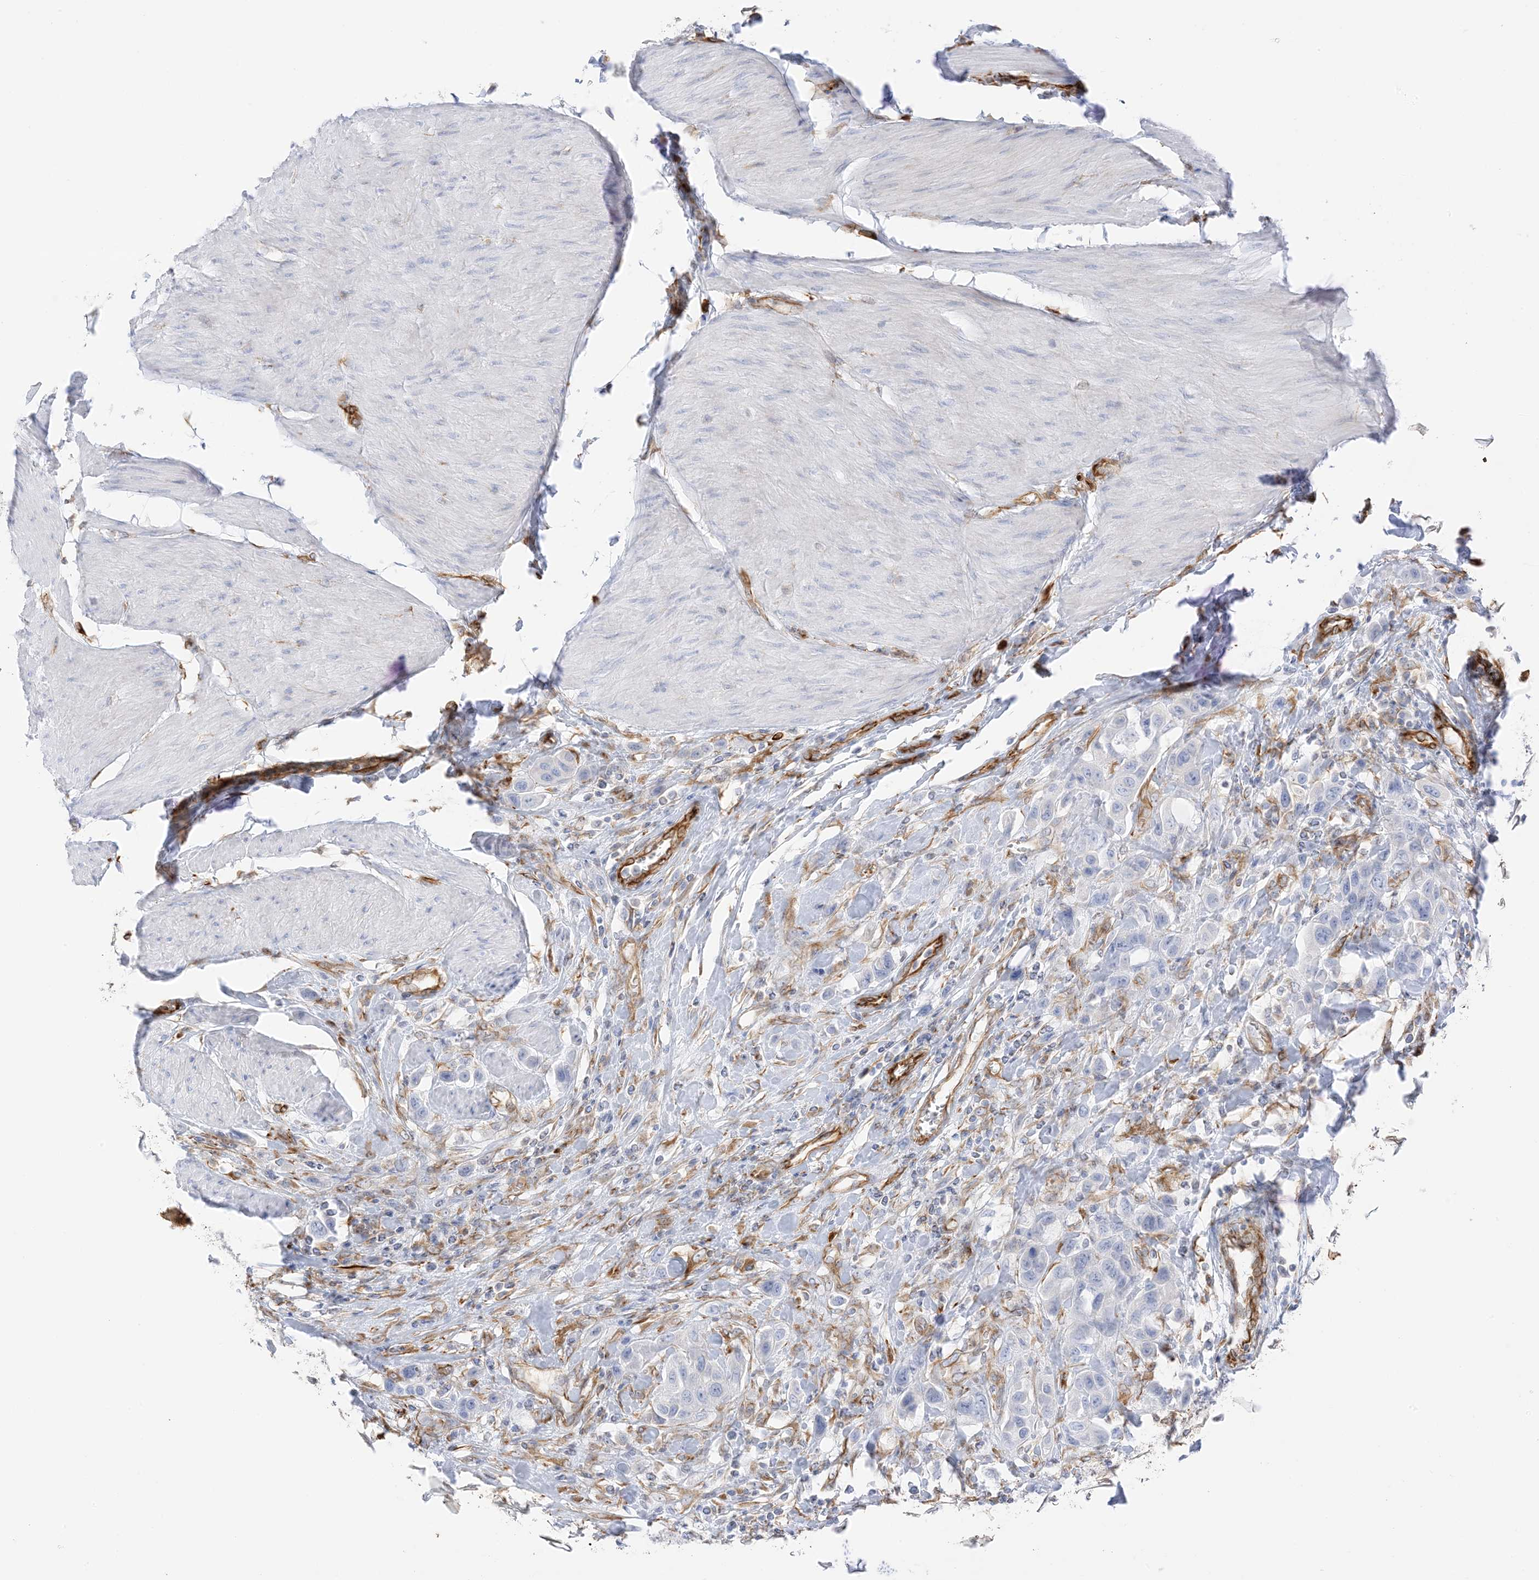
{"staining": {"intensity": "negative", "quantity": "none", "location": "none"}, "tissue": "urothelial cancer", "cell_type": "Tumor cells", "image_type": "cancer", "snomed": [{"axis": "morphology", "description": "Urothelial carcinoma, High grade"}, {"axis": "topography", "description": "Urinary bladder"}], "caption": "An image of human urothelial cancer is negative for staining in tumor cells. (DAB (3,3'-diaminobenzidine) IHC, high magnification).", "gene": "PID1", "patient": {"sex": "male", "age": 50}}